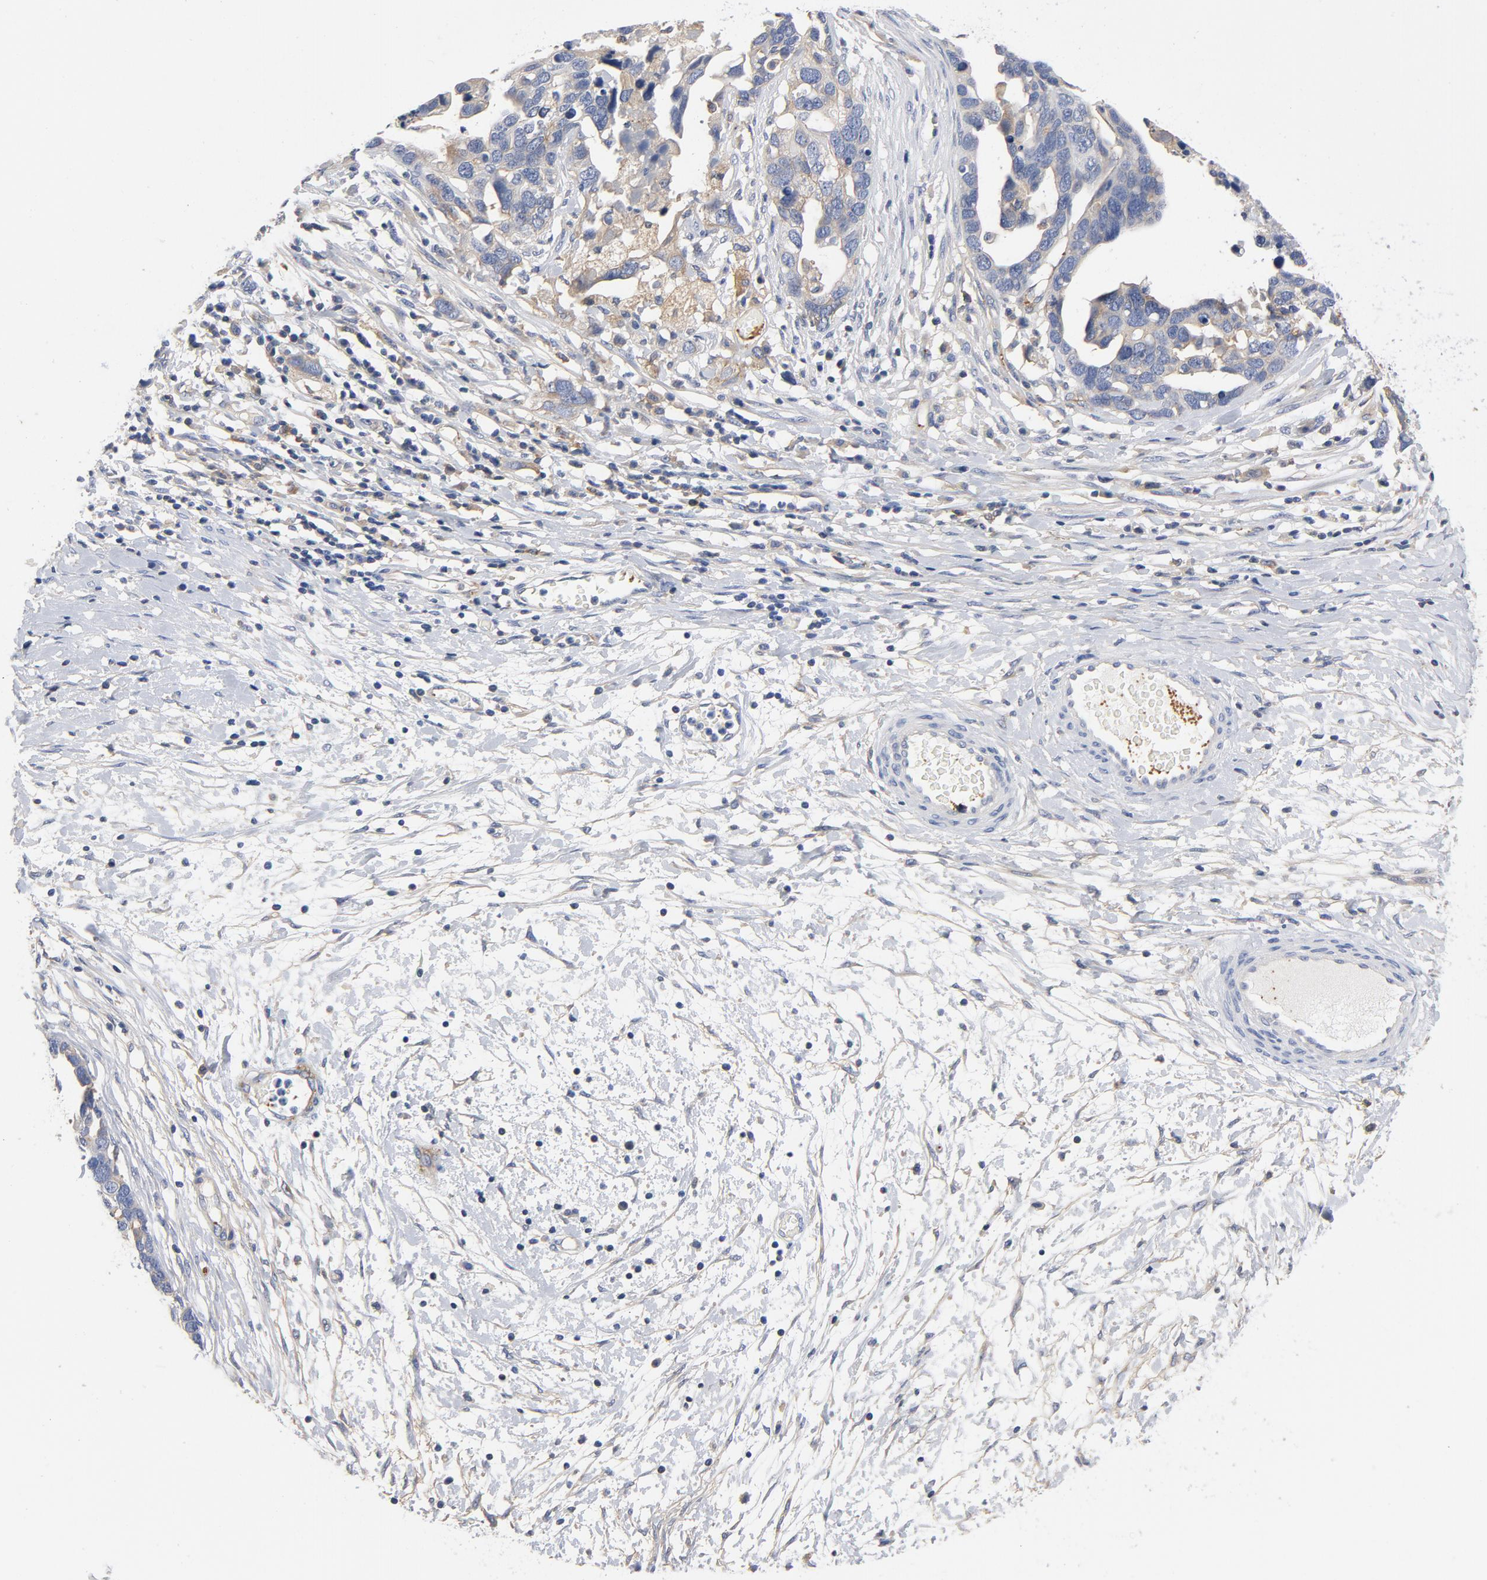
{"staining": {"intensity": "weak", "quantity": "25%-75%", "location": "cytoplasmic/membranous"}, "tissue": "ovarian cancer", "cell_type": "Tumor cells", "image_type": "cancer", "snomed": [{"axis": "morphology", "description": "Cystadenocarcinoma, serous, NOS"}, {"axis": "topography", "description": "Ovary"}], "caption": "High-magnification brightfield microscopy of ovarian serous cystadenocarcinoma stained with DAB (3,3'-diaminobenzidine) (brown) and counterstained with hematoxylin (blue). tumor cells exhibit weak cytoplasmic/membranous positivity is present in approximately25%-75% of cells.", "gene": "SRC", "patient": {"sex": "female", "age": 54}}